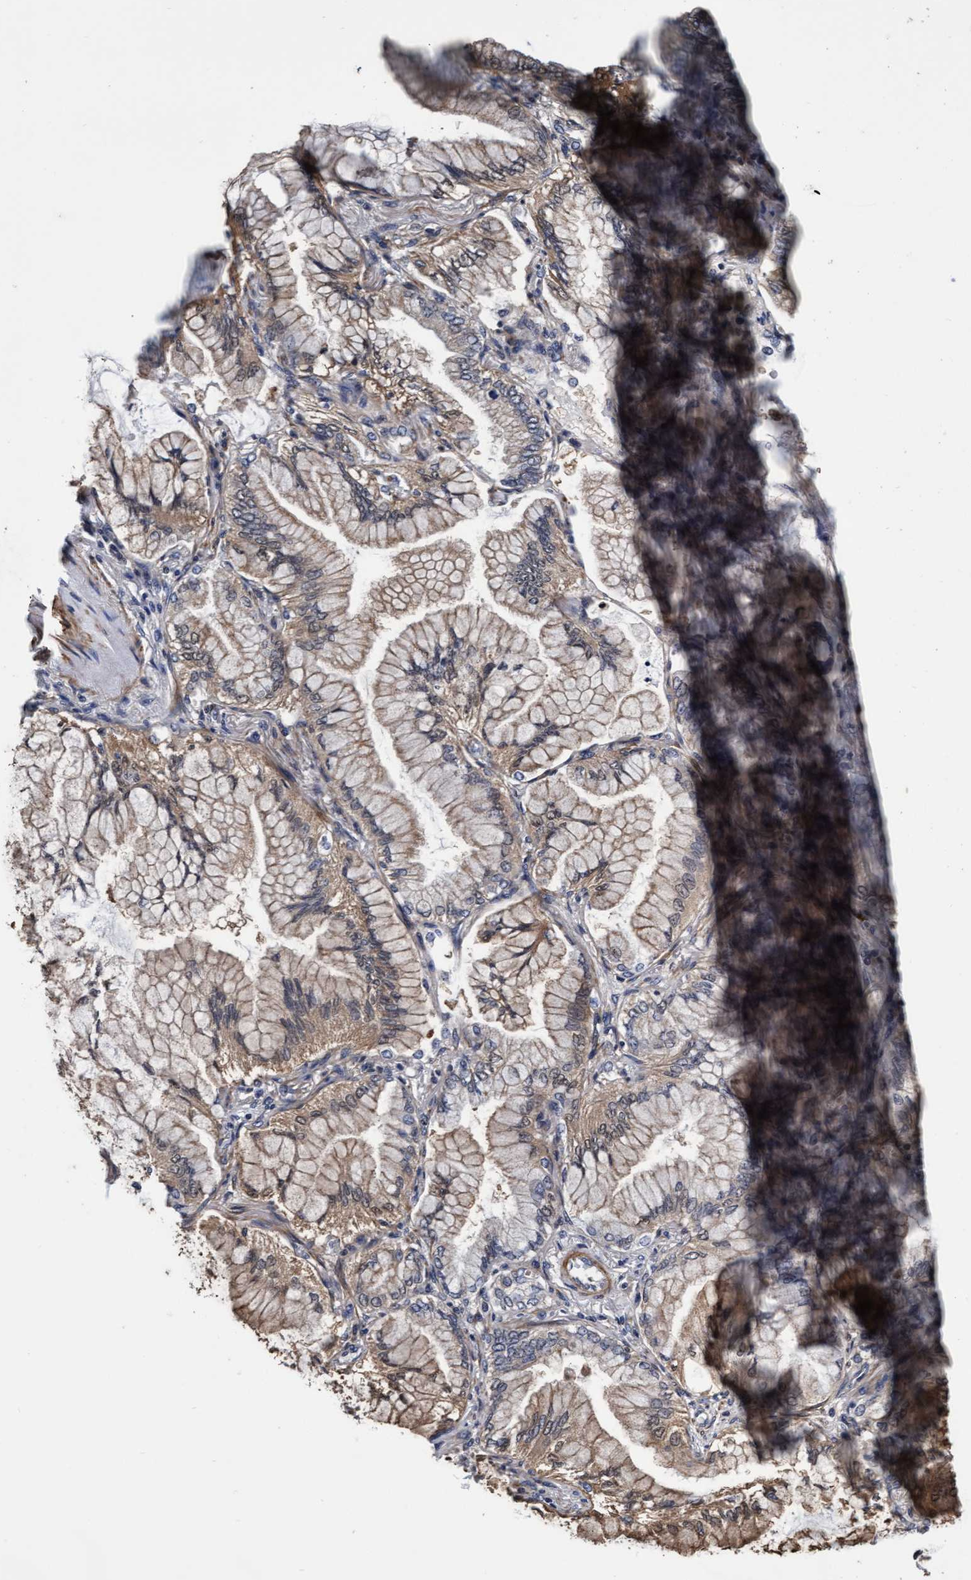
{"staining": {"intensity": "moderate", "quantity": ">75%", "location": "cytoplasmic/membranous"}, "tissue": "lung cancer", "cell_type": "Tumor cells", "image_type": "cancer", "snomed": [{"axis": "morphology", "description": "Adenocarcinoma, NOS"}, {"axis": "topography", "description": "Lung"}], "caption": "Immunohistochemistry micrograph of human lung cancer (adenocarcinoma) stained for a protein (brown), which shows medium levels of moderate cytoplasmic/membranous positivity in about >75% of tumor cells.", "gene": "EFCAB13", "patient": {"sex": "female", "age": 70}}